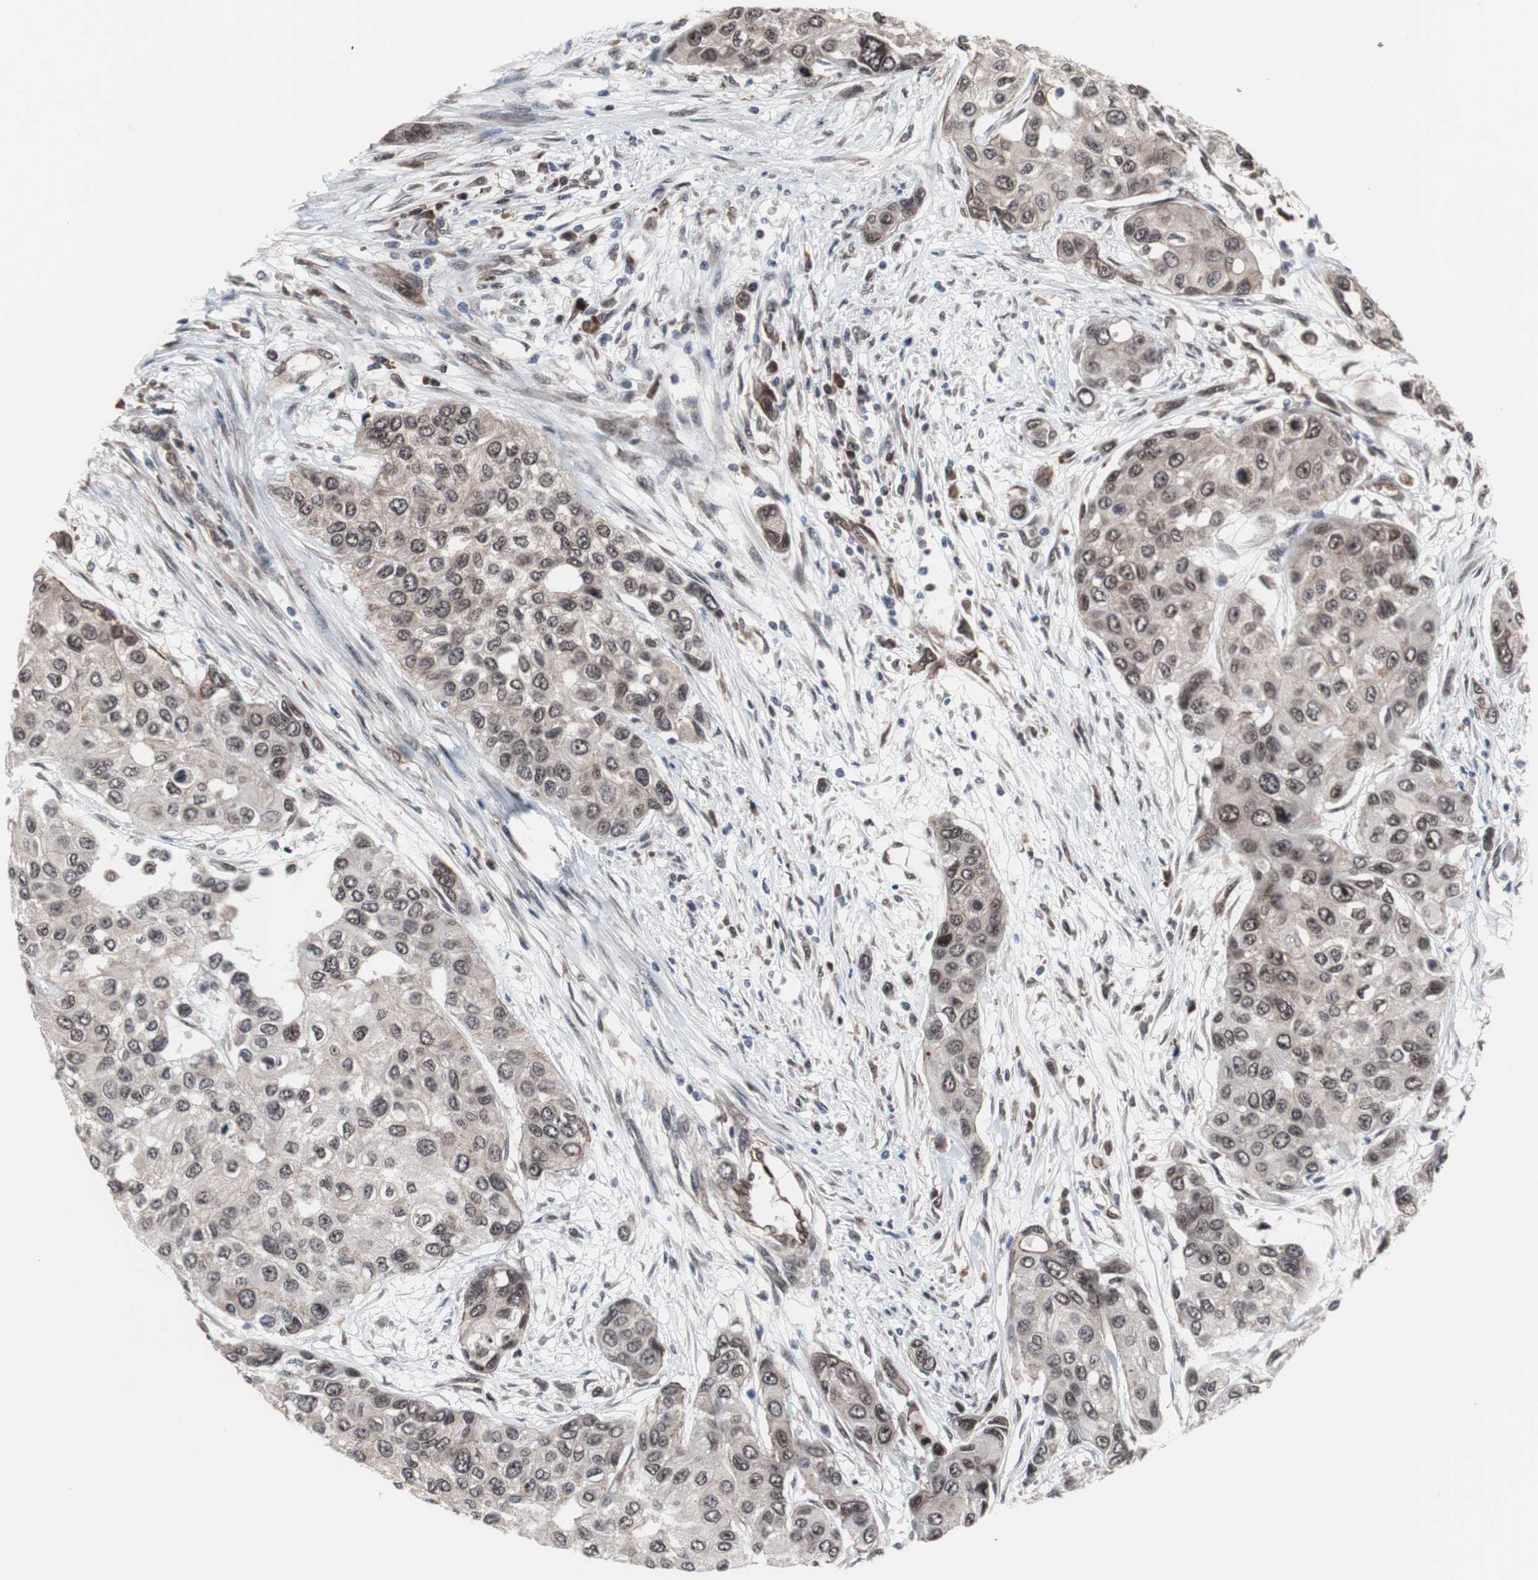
{"staining": {"intensity": "weak", "quantity": ">75%", "location": "cytoplasmic/membranous,nuclear"}, "tissue": "urothelial cancer", "cell_type": "Tumor cells", "image_type": "cancer", "snomed": [{"axis": "morphology", "description": "Urothelial carcinoma, High grade"}, {"axis": "topography", "description": "Urinary bladder"}], "caption": "Immunohistochemical staining of human urothelial cancer demonstrates low levels of weak cytoplasmic/membranous and nuclear protein positivity in approximately >75% of tumor cells.", "gene": "GTF2F2", "patient": {"sex": "female", "age": 56}}